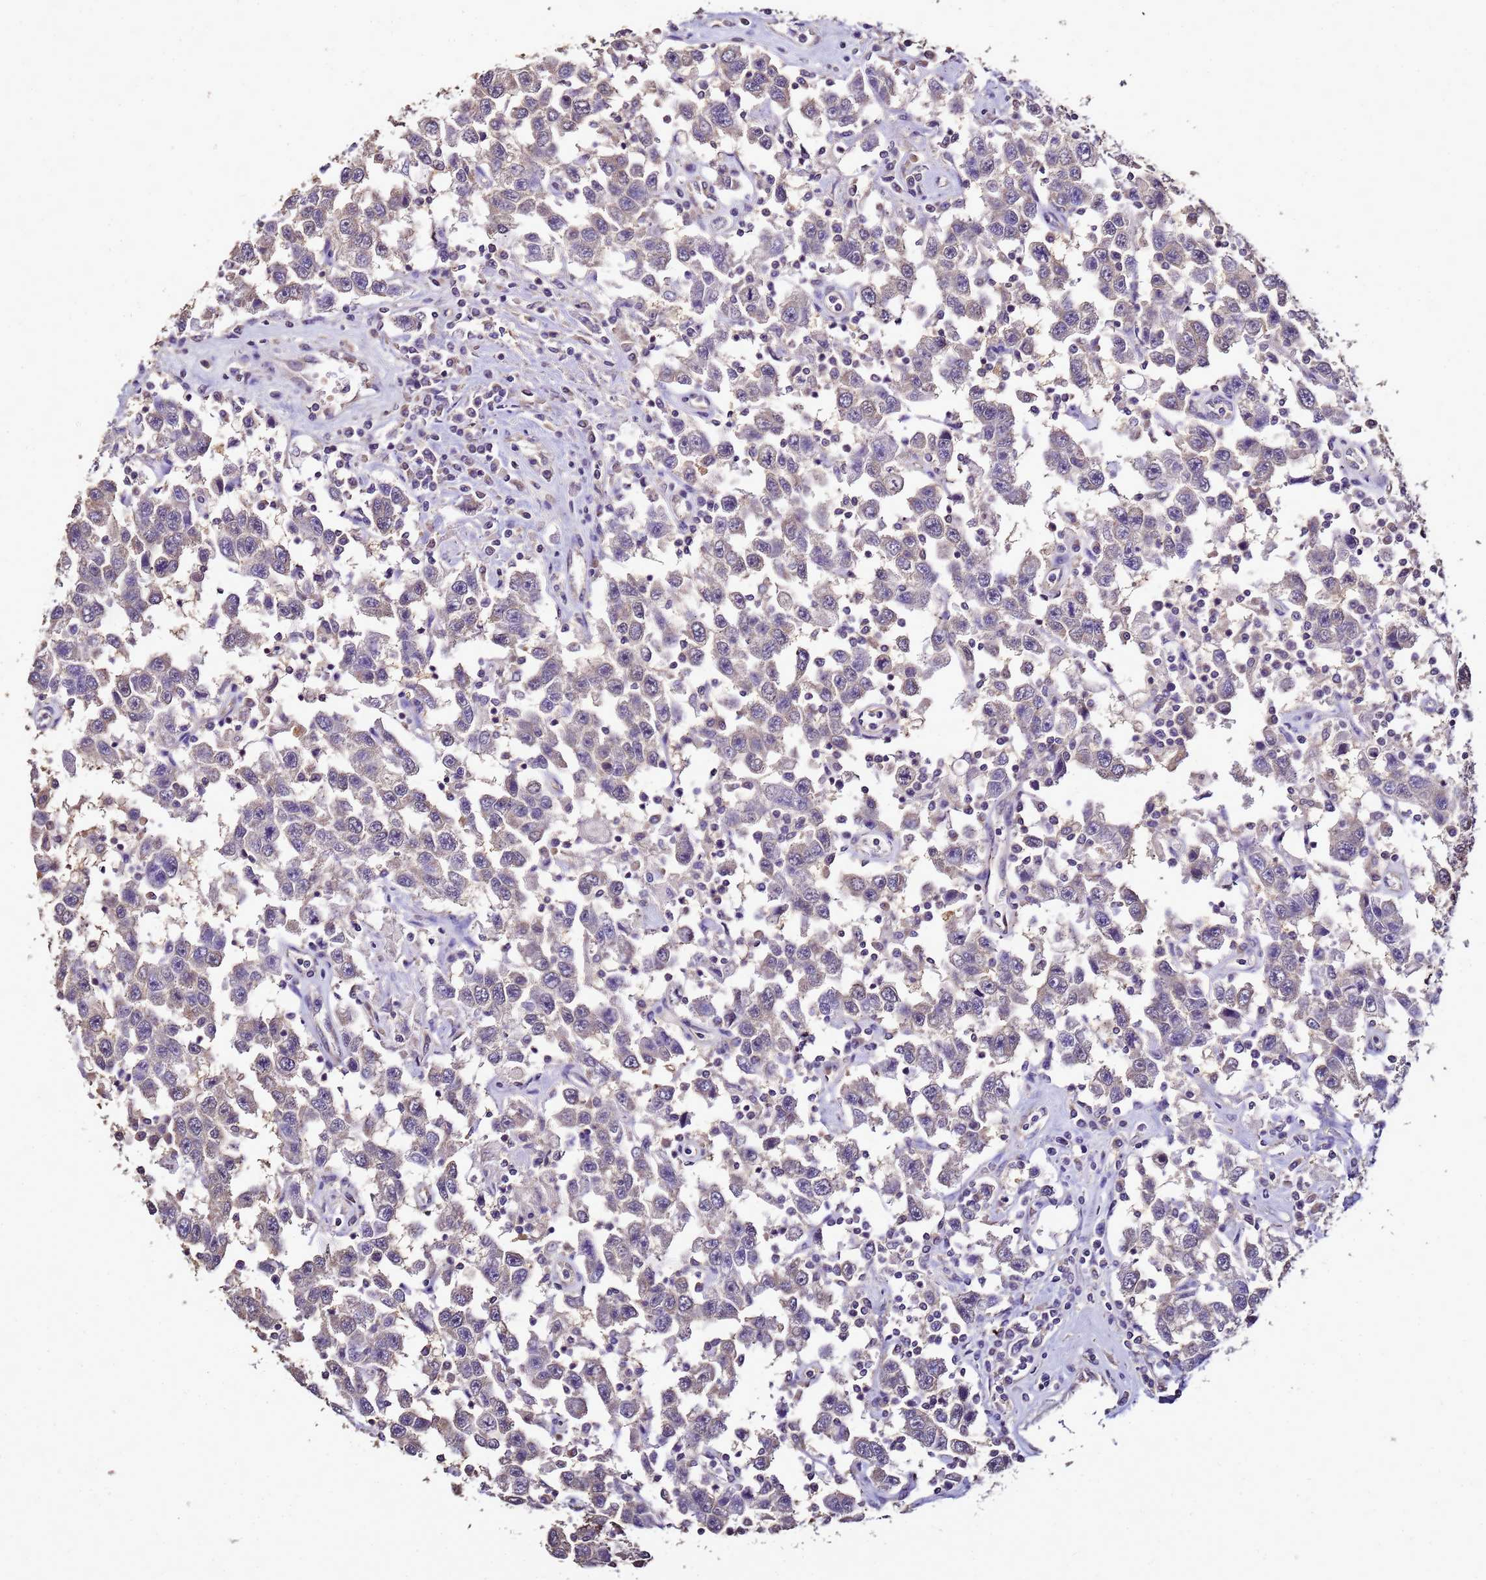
{"staining": {"intensity": "weak", "quantity": "<25%", "location": "cytoplasmic/membranous"}, "tissue": "testis cancer", "cell_type": "Tumor cells", "image_type": "cancer", "snomed": [{"axis": "morphology", "description": "Seminoma, NOS"}, {"axis": "topography", "description": "Testis"}], "caption": "High power microscopy histopathology image of an immunohistochemistry (IHC) histopathology image of seminoma (testis), revealing no significant staining in tumor cells. Nuclei are stained in blue.", "gene": "ENOPH1", "patient": {"sex": "male", "age": 41}}